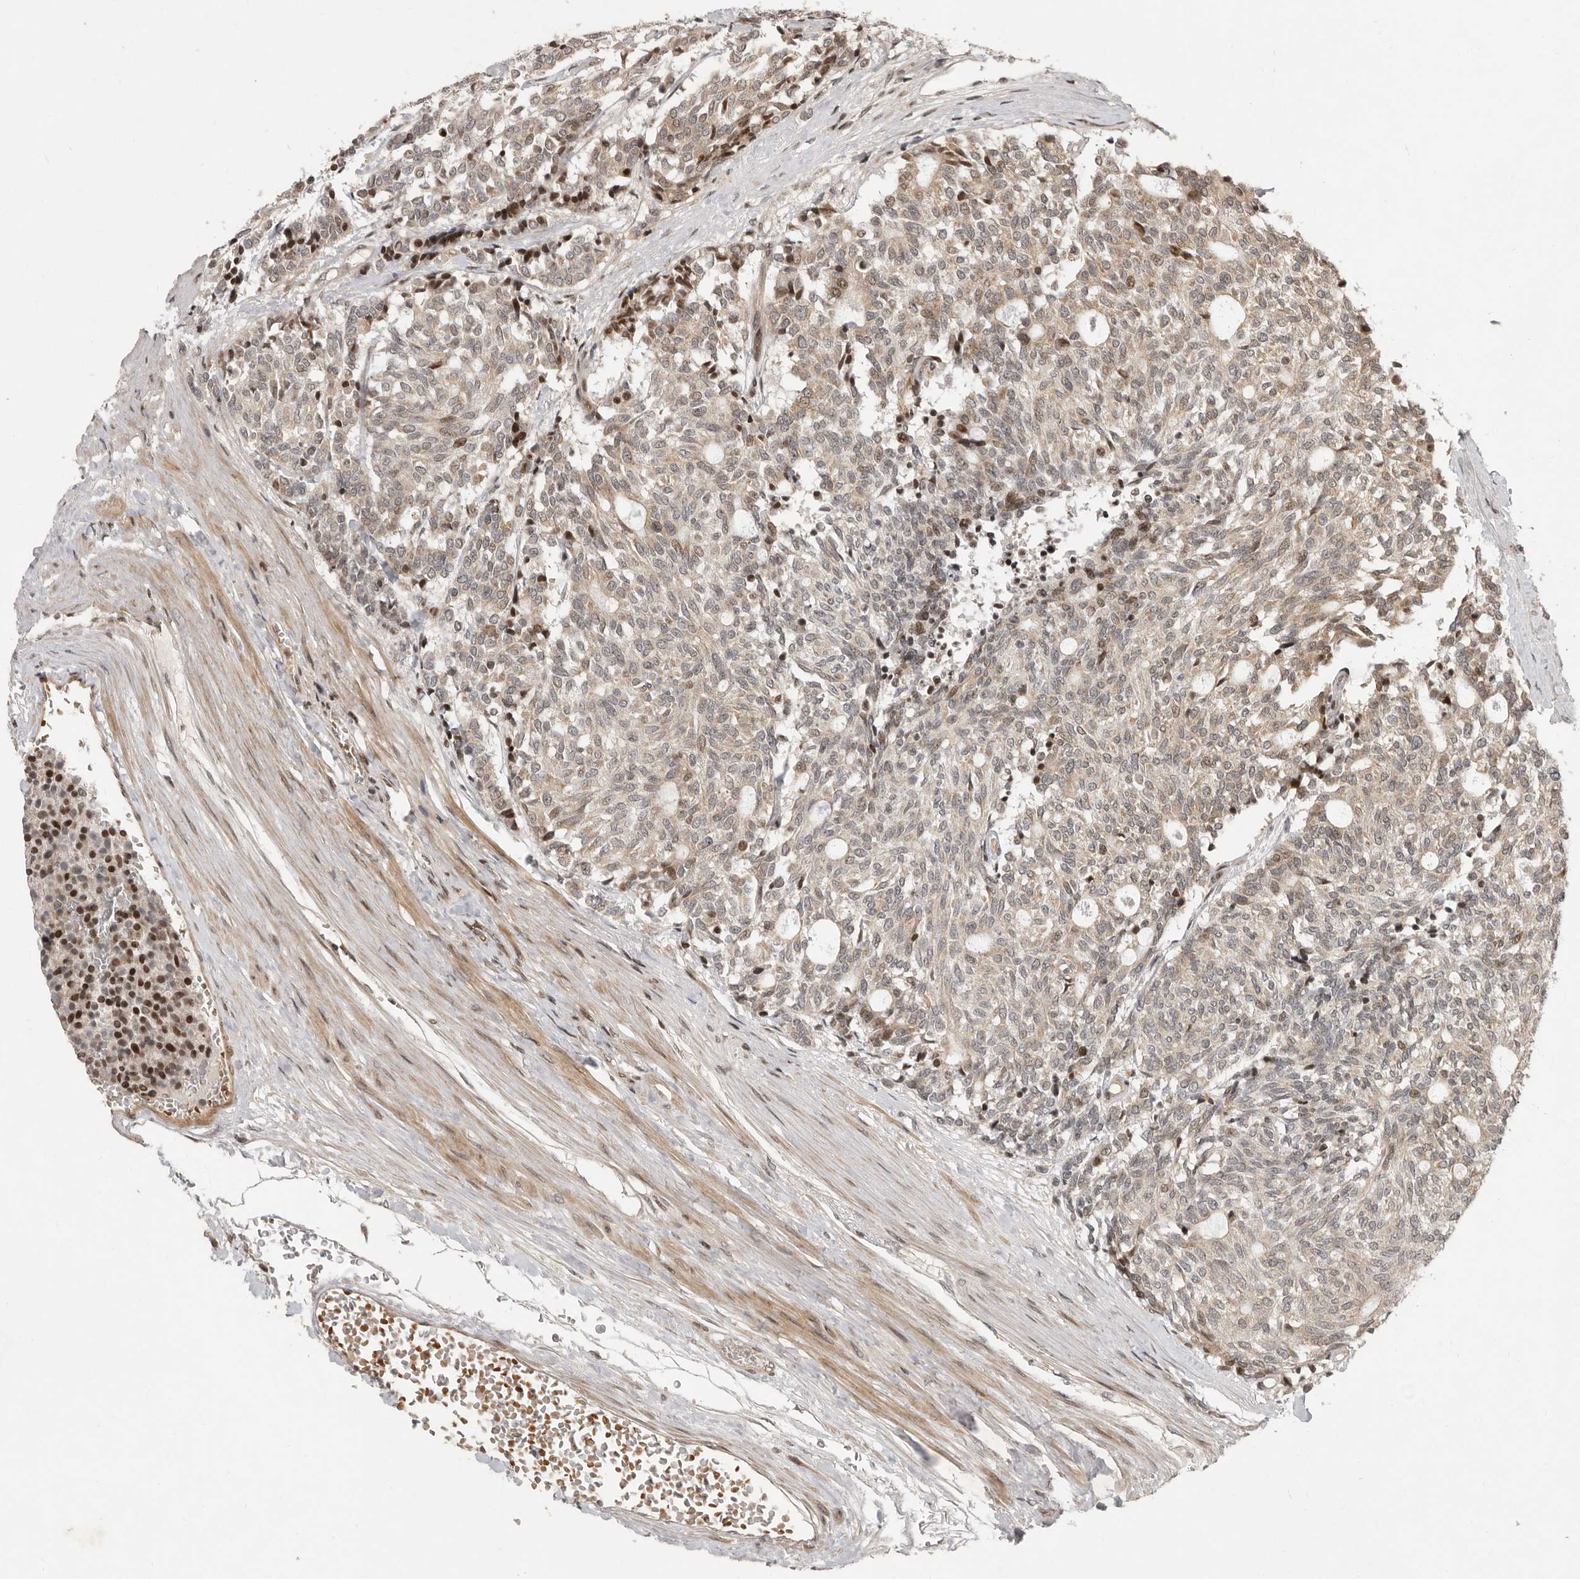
{"staining": {"intensity": "moderate", "quantity": "25%-75%", "location": "cytoplasmic/membranous,nuclear"}, "tissue": "carcinoid", "cell_type": "Tumor cells", "image_type": "cancer", "snomed": [{"axis": "morphology", "description": "Carcinoid, malignant, NOS"}, {"axis": "topography", "description": "Pancreas"}], "caption": "Protein analysis of carcinoid tissue exhibits moderate cytoplasmic/membranous and nuclear positivity in about 25%-75% of tumor cells.", "gene": "RABIF", "patient": {"sex": "female", "age": 54}}